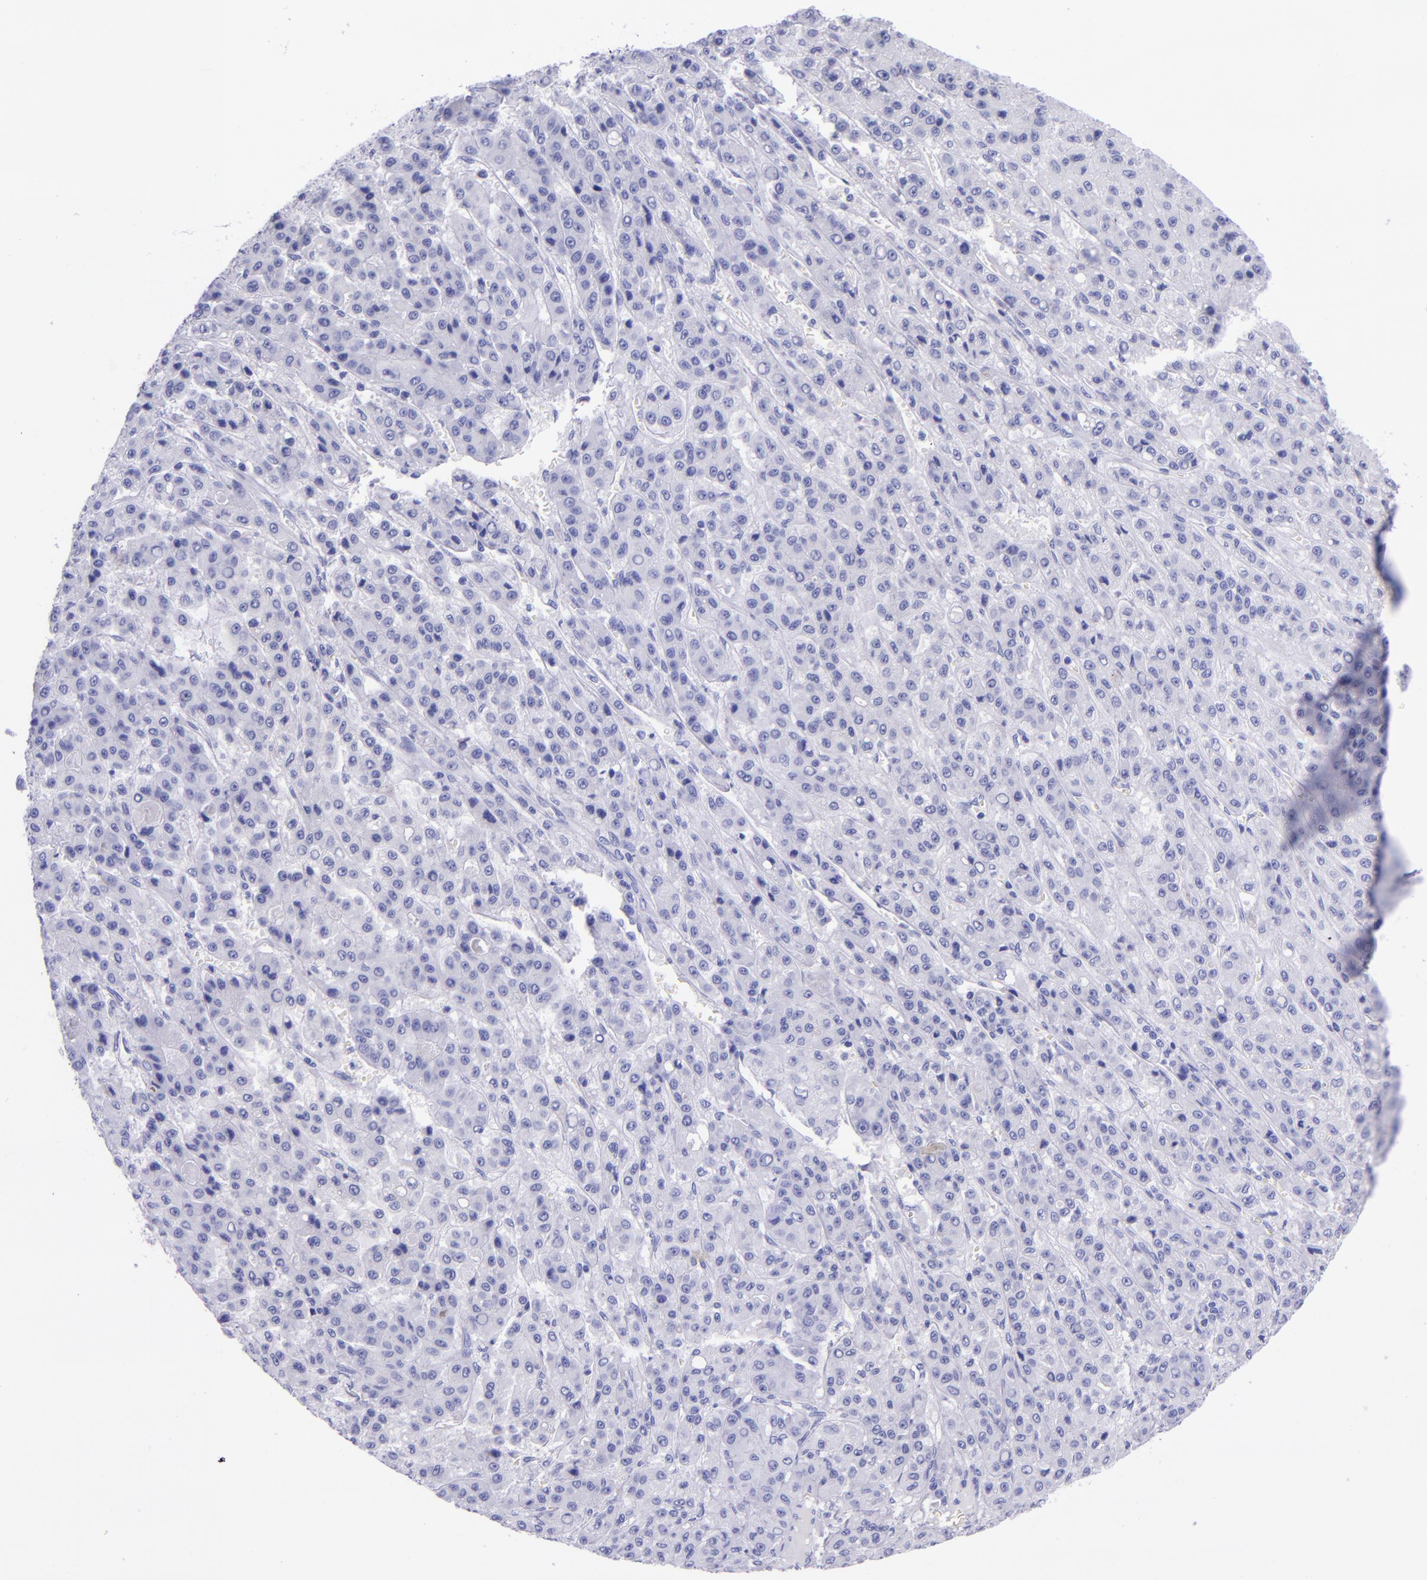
{"staining": {"intensity": "negative", "quantity": "none", "location": "none"}, "tissue": "liver cancer", "cell_type": "Tumor cells", "image_type": "cancer", "snomed": [{"axis": "morphology", "description": "Carcinoma, Hepatocellular, NOS"}, {"axis": "topography", "description": "Liver"}], "caption": "Human liver hepatocellular carcinoma stained for a protein using IHC demonstrates no positivity in tumor cells.", "gene": "MBP", "patient": {"sex": "male", "age": 70}}